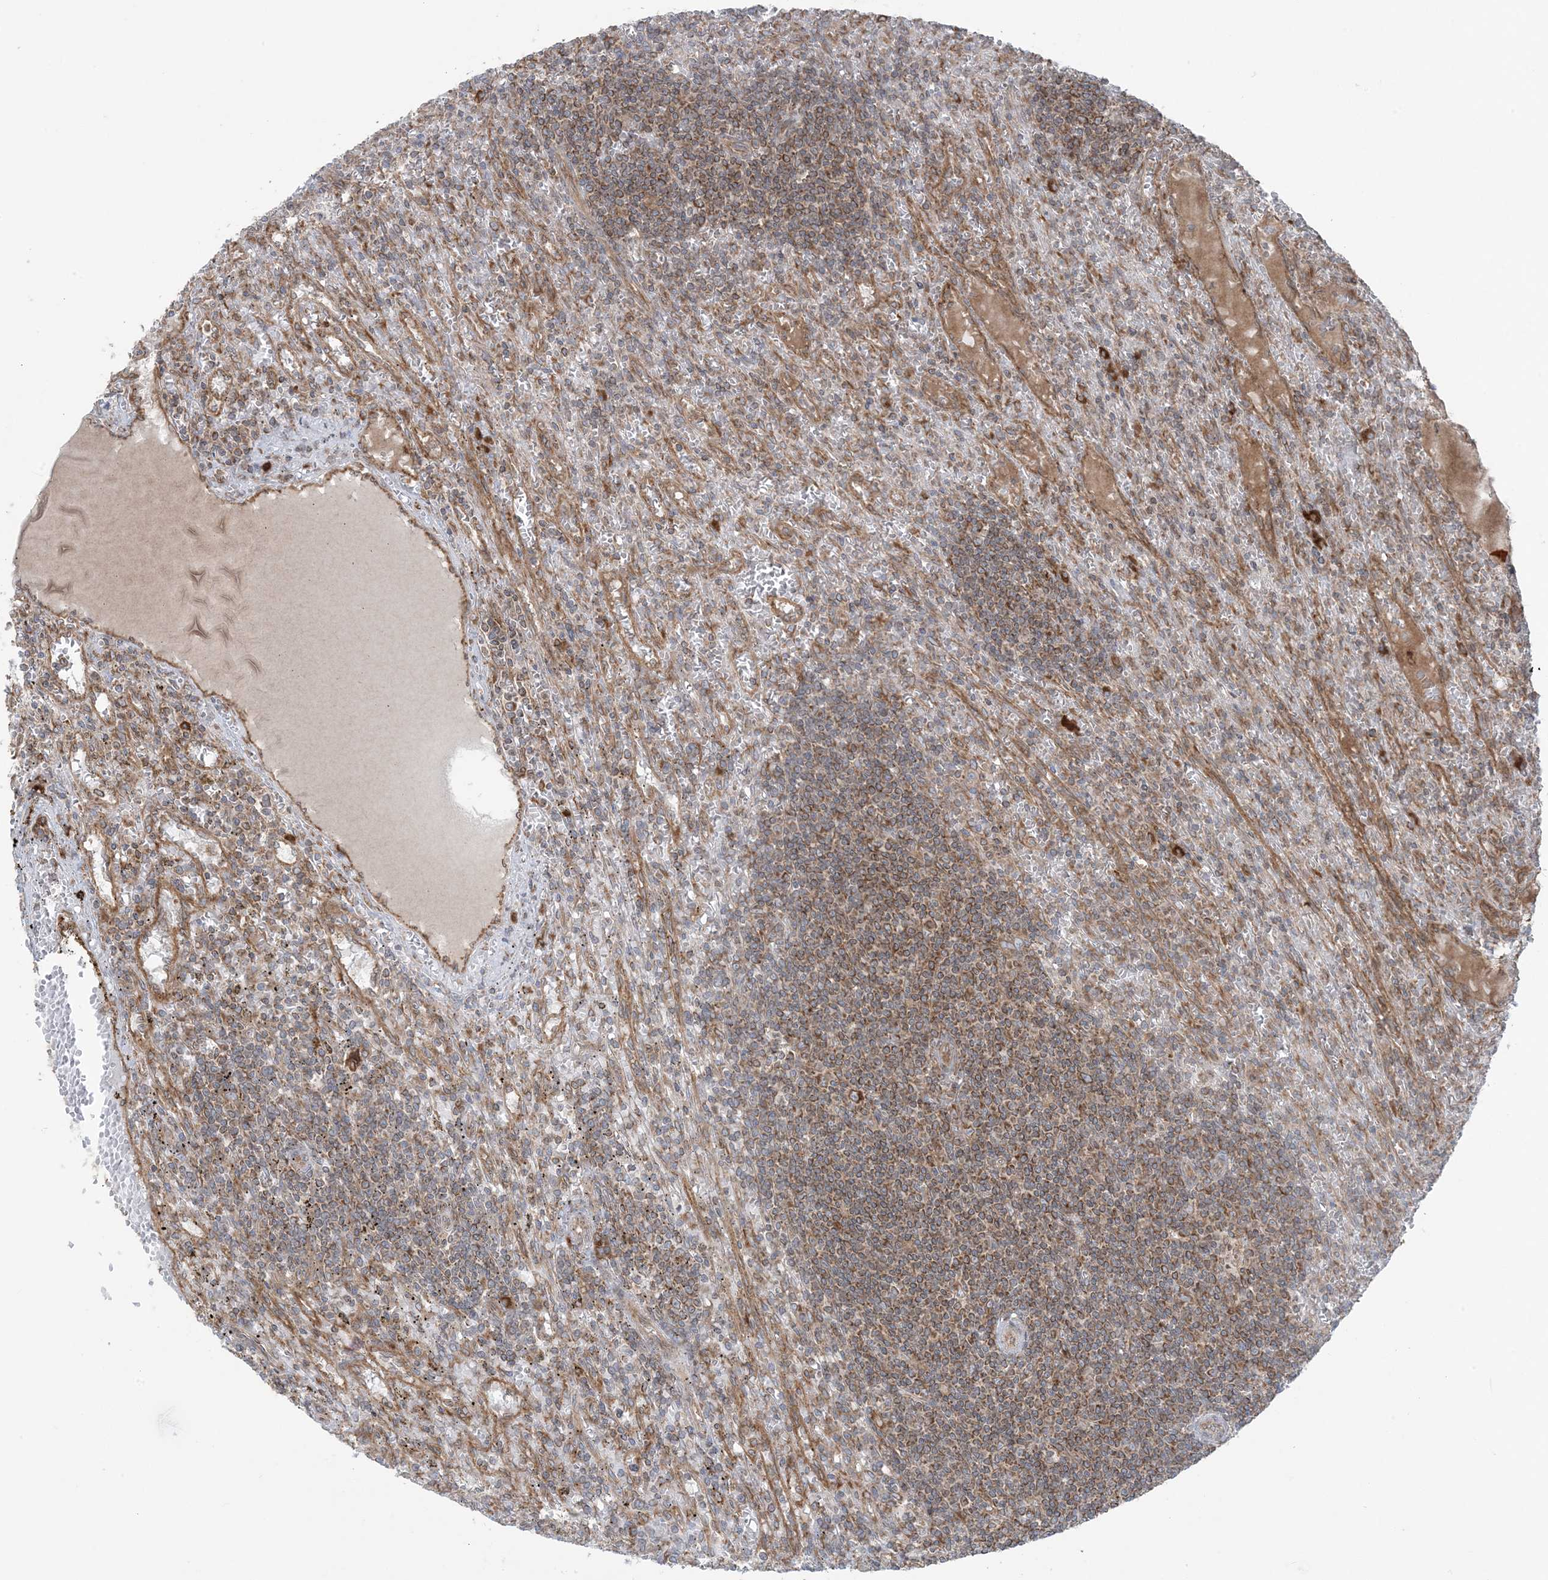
{"staining": {"intensity": "moderate", "quantity": "25%-75%", "location": "cytoplasmic/membranous"}, "tissue": "lymphoma", "cell_type": "Tumor cells", "image_type": "cancer", "snomed": [{"axis": "morphology", "description": "Malignant lymphoma, non-Hodgkin's type, Low grade"}, {"axis": "topography", "description": "Spleen"}], "caption": "Lymphoma stained for a protein reveals moderate cytoplasmic/membranous positivity in tumor cells.", "gene": "UBXN4", "patient": {"sex": "male", "age": 76}}